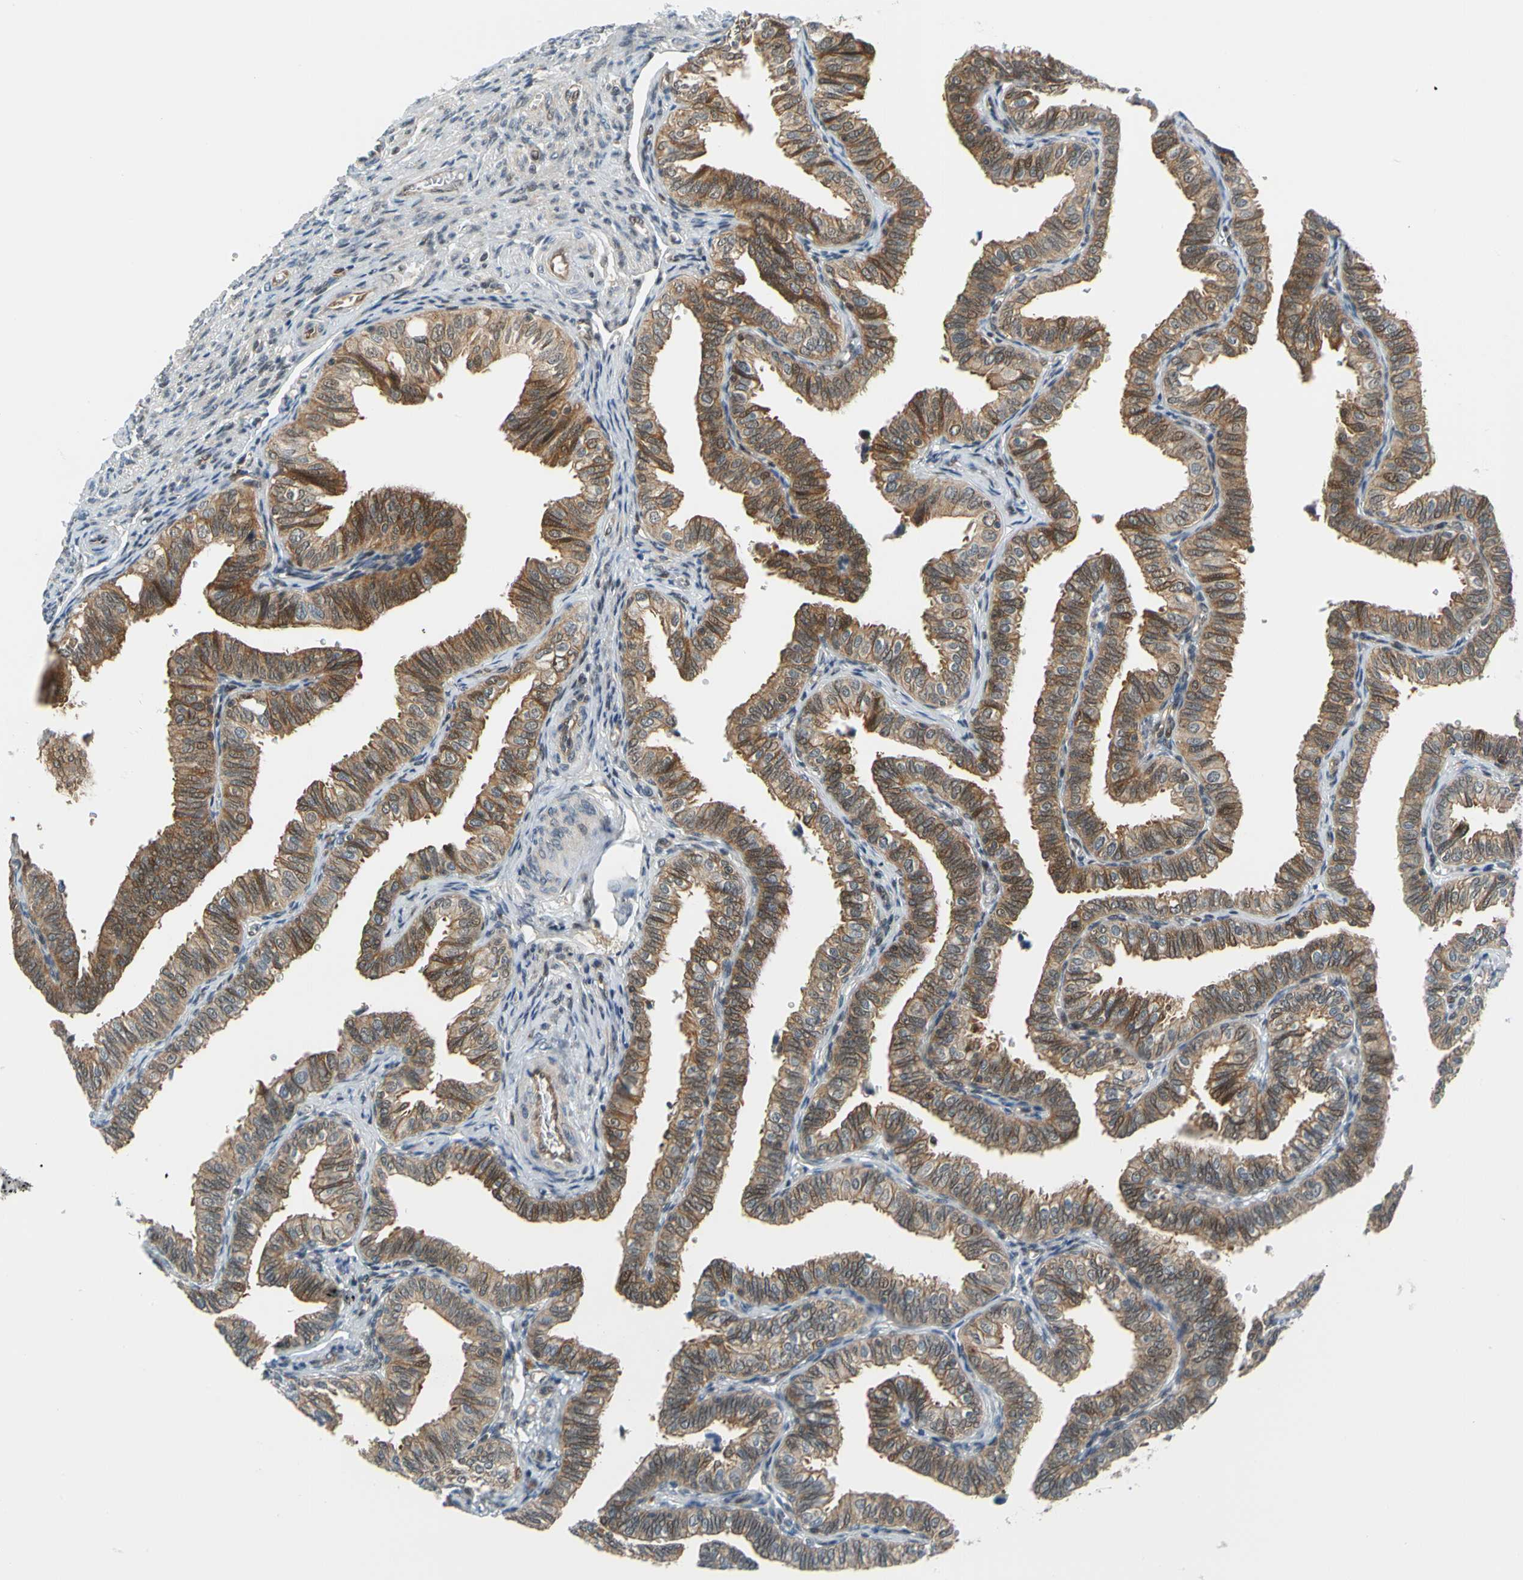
{"staining": {"intensity": "moderate", "quantity": ">75%", "location": "cytoplasmic/membranous,nuclear"}, "tissue": "fallopian tube", "cell_type": "Glandular cells", "image_type": "normal", "snomed": [{"axis": "morphology", "description": "Normal tissue, NOS"}, {"axis": "topography", "description": "Fallopian tube"}], "caption": "A brown stain labels moderate cytoplasmic/membranous,nuclear staining of a protein in glandular cells of normal fallopian tube.", "gene": "MAPK9", "patient": {"sex": "female", "age": 46}}